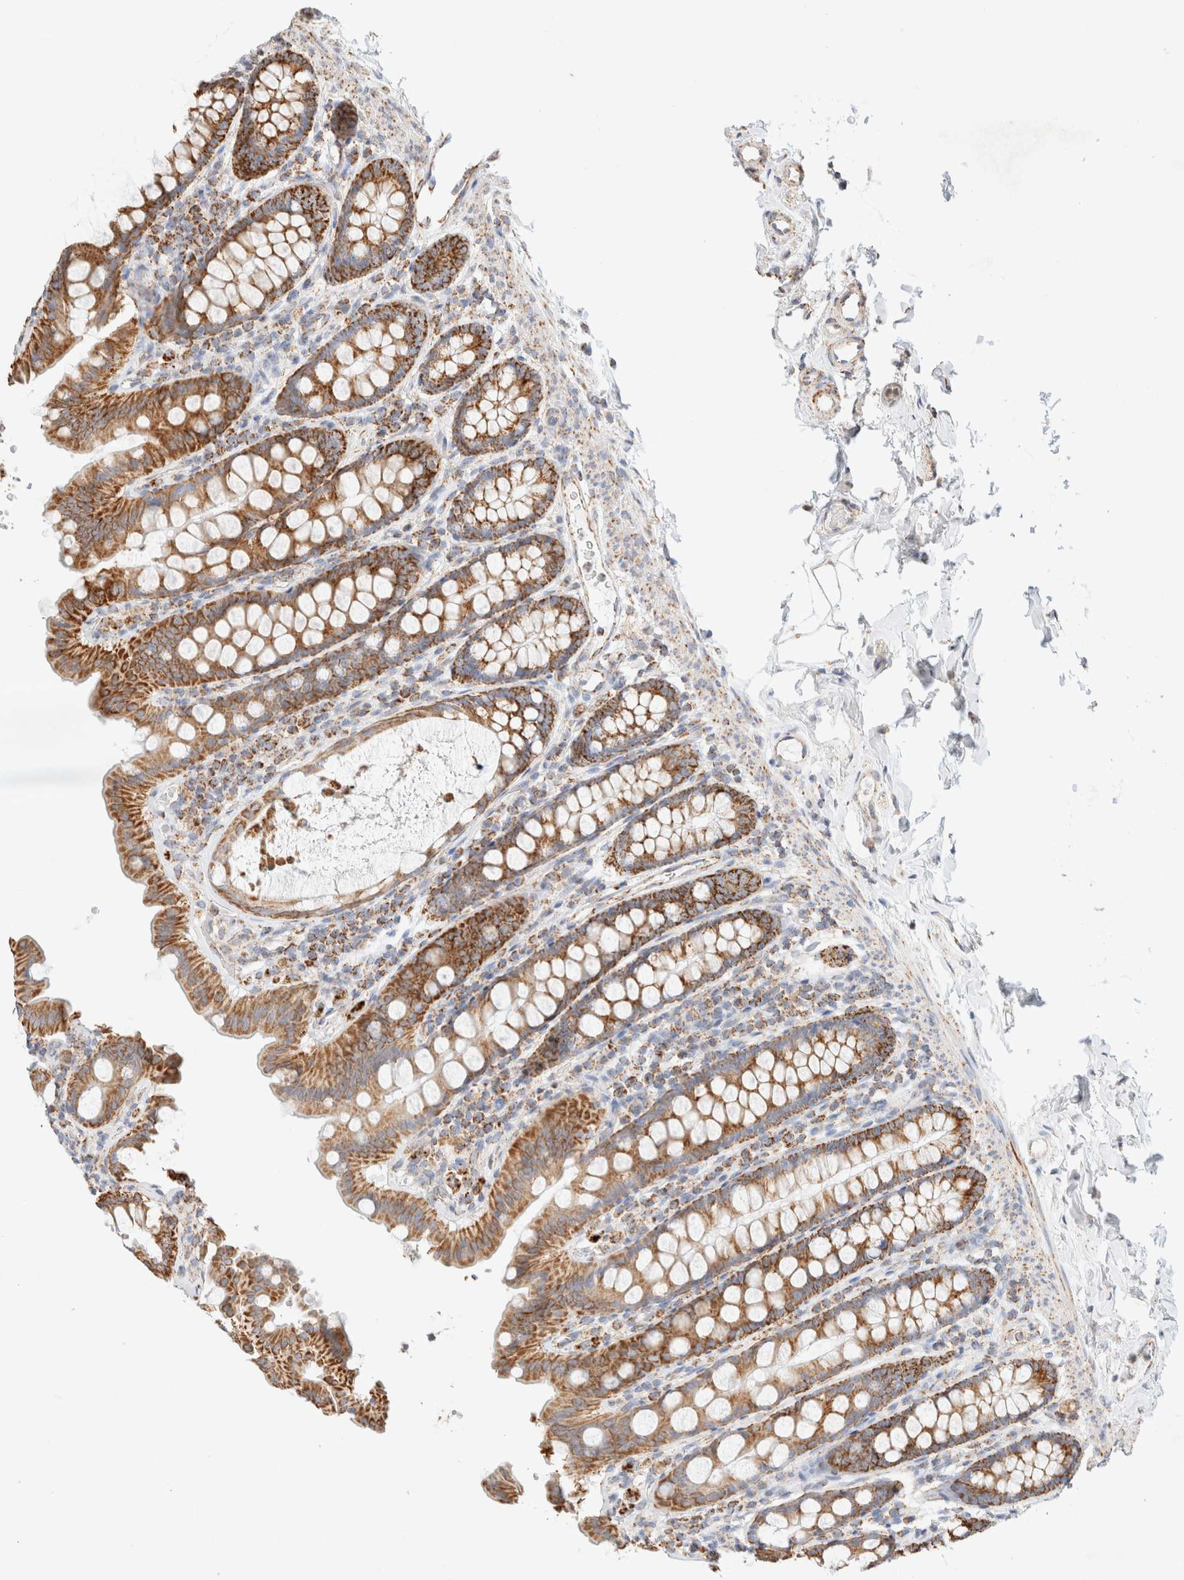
{"staining": {"intensity": "moderate", "quantity": ">75%", "location": "cytoplasmic/membranous"}, "tissue": "colon", "cell_type": "Endothelial cells", "image_type": "normal", "snomed": [{"axis": "morphology", "description": "Normal tissue, NOS"}, {"axis": "topography", "description": "Colon"}, {"axis": "topography", "description": "Peripheral nerve tissue"}], "caption": "This photomicrograph displays IHC staining of benign human colon, with medium moderate cytoplasmic/membranous staining in approximately >75% of endothelial cells.", "gene": "PHB2", "patient": {"sex": "female", "age": 61}}